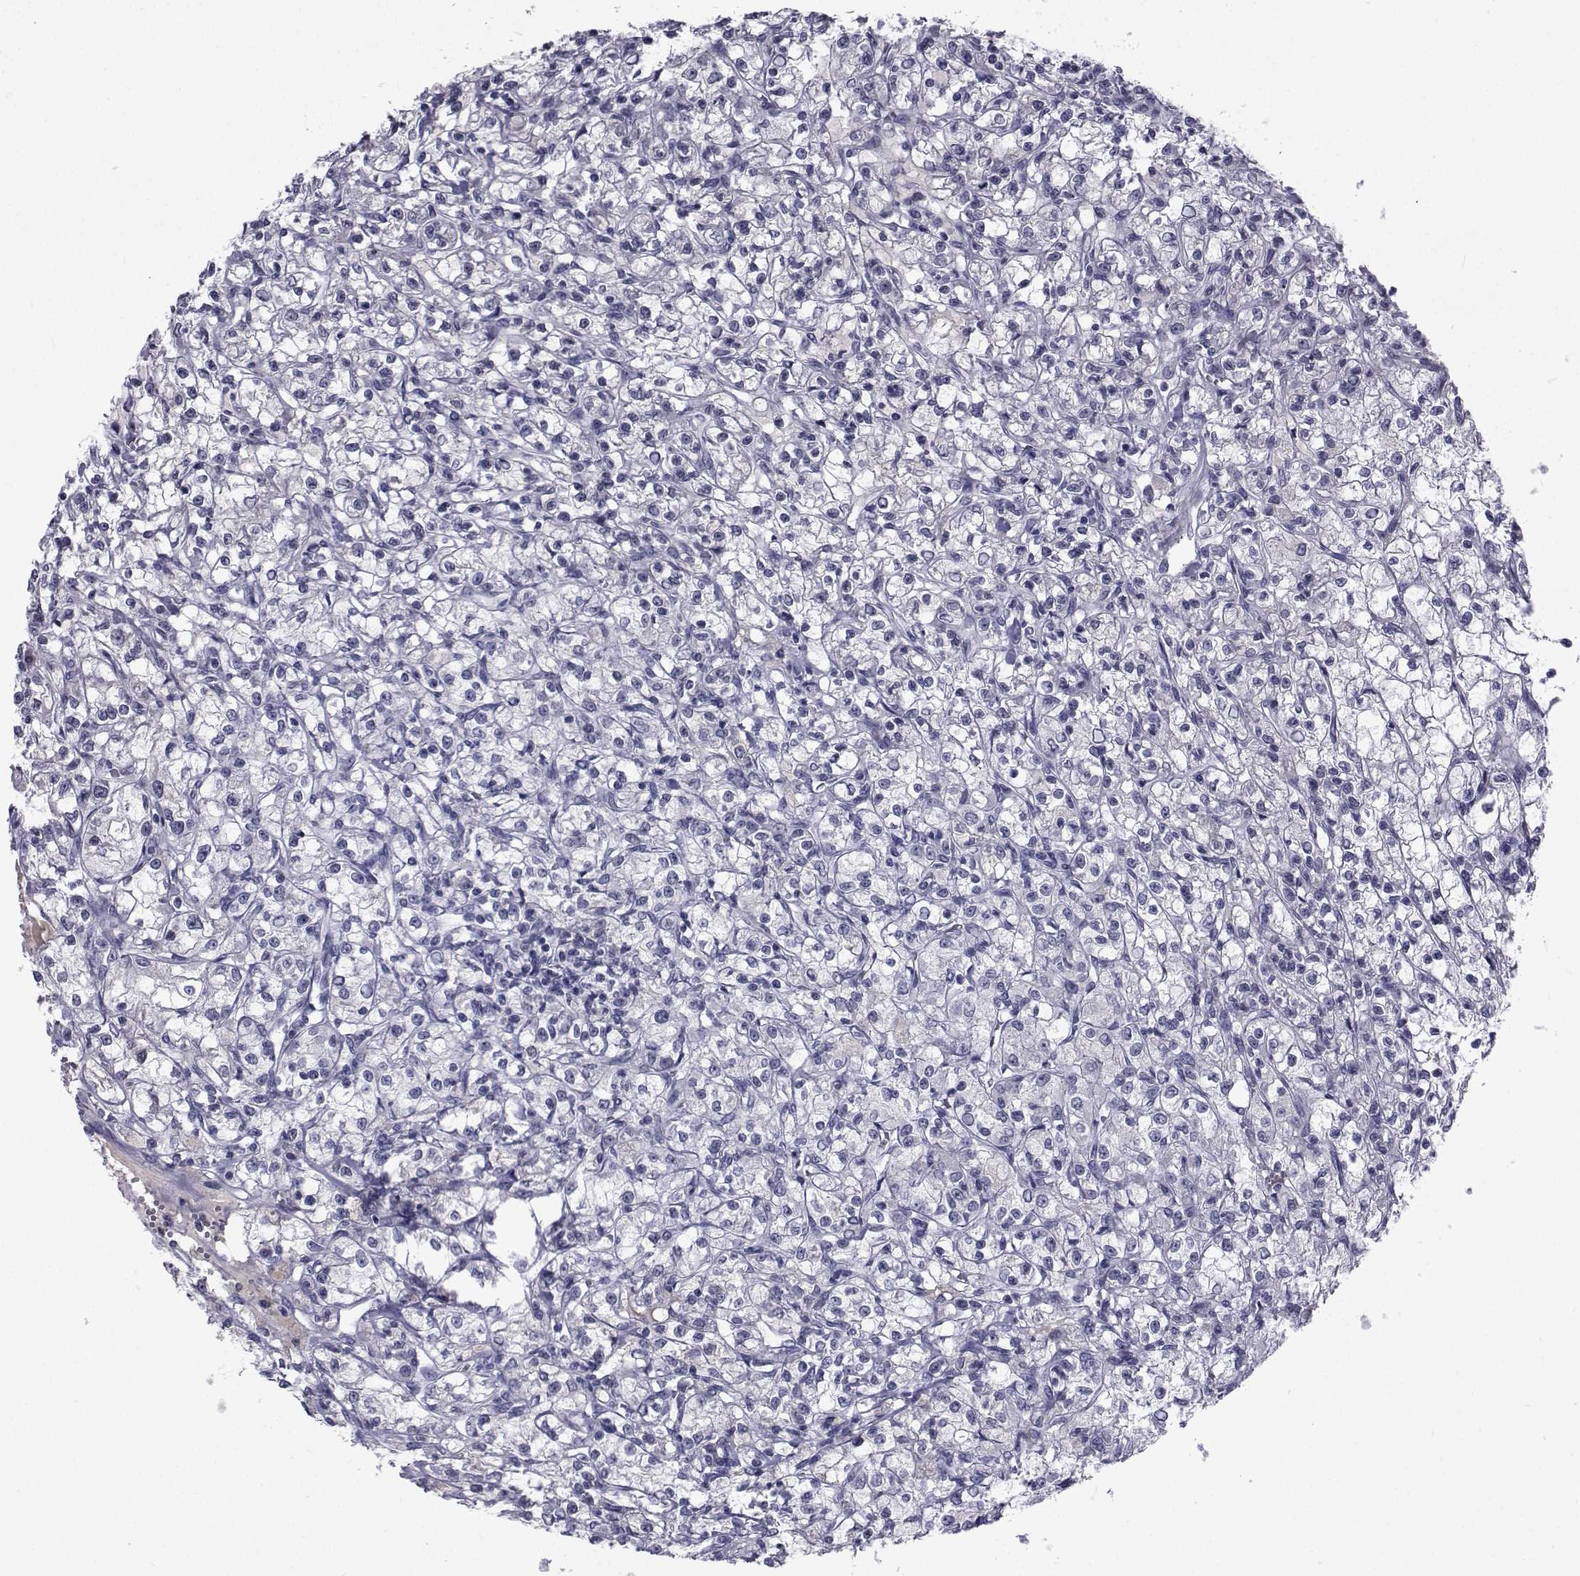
{"staining": {"intensity": "negative", "quantity": "none", "location": "none"}, "tissue": "renal cancer", "cell_type": "Tumor cells", "image_type": "cancer", "snomed": [{"axis": "morphology", "description": "Adenocarcinoma, NOS"}, {"axis": "topography", "description": "Kidney"}], "caption": "Photomicrograph shows no protein expression in tumor cells of renal cancer (adenocarcinoma) tissue. (DAB immunohistochemistry with hematoxylin counter stain).", "gene": "PAX2", "patient": {"sex": "female", "age": 59}}